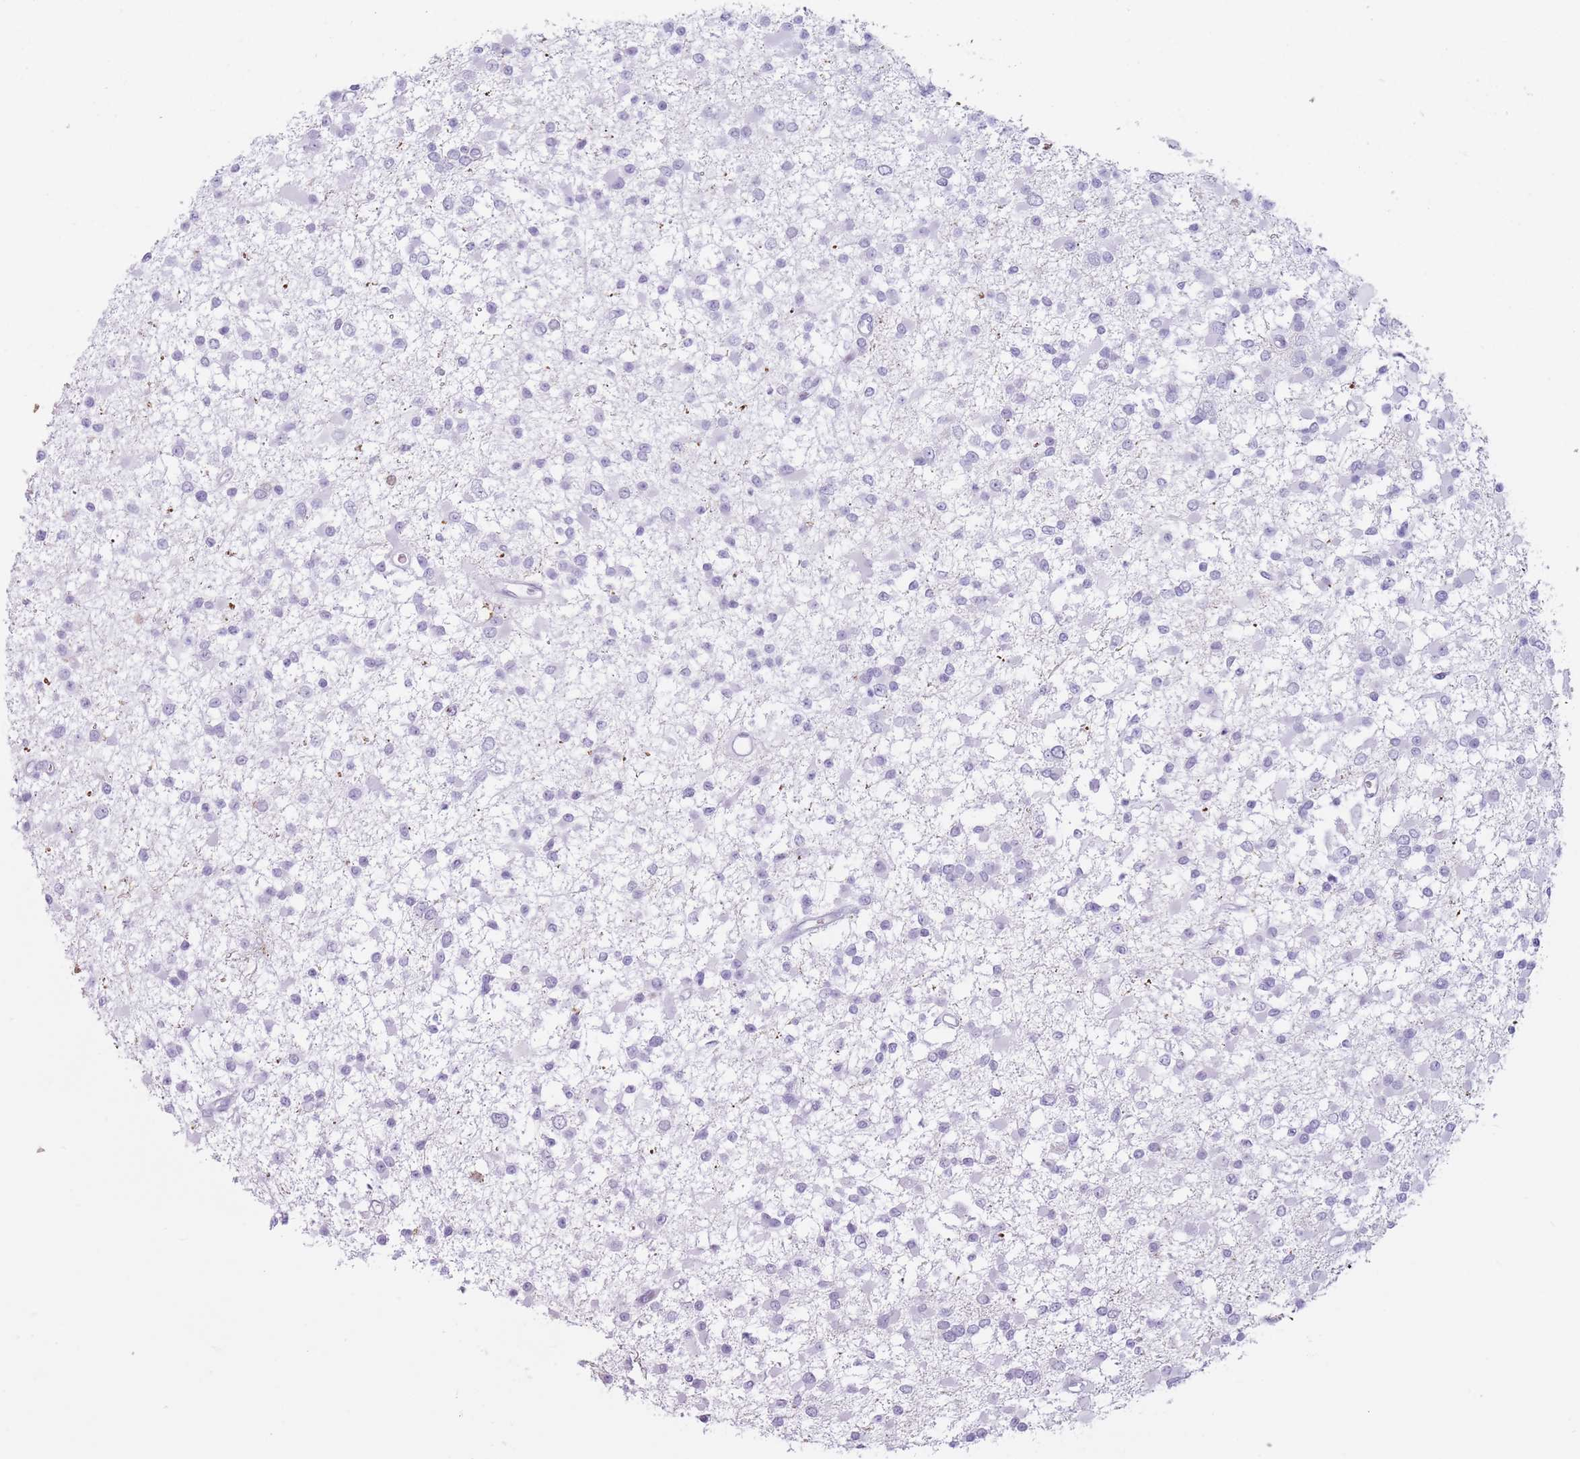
{"staining": {"intensity": "negative", "quantity": "none", "location": "none"}, "tissue": "glioma", "cell_type": "Tumor cells", "image_type": "cancer", "snomed": [{"axis": "morphology", "description": "Glioma, malignant, Low grade"}, {"axis": "topography", "description": "Brain"}], "caption": "Immunohistochemistry (IHC) image of human malignant low-grade glioma stained for a protein (brown), which demonstrates no staining in tumor cells.", "gene": "PNMA3", "patient": {"sex": "female", "age": 22}}